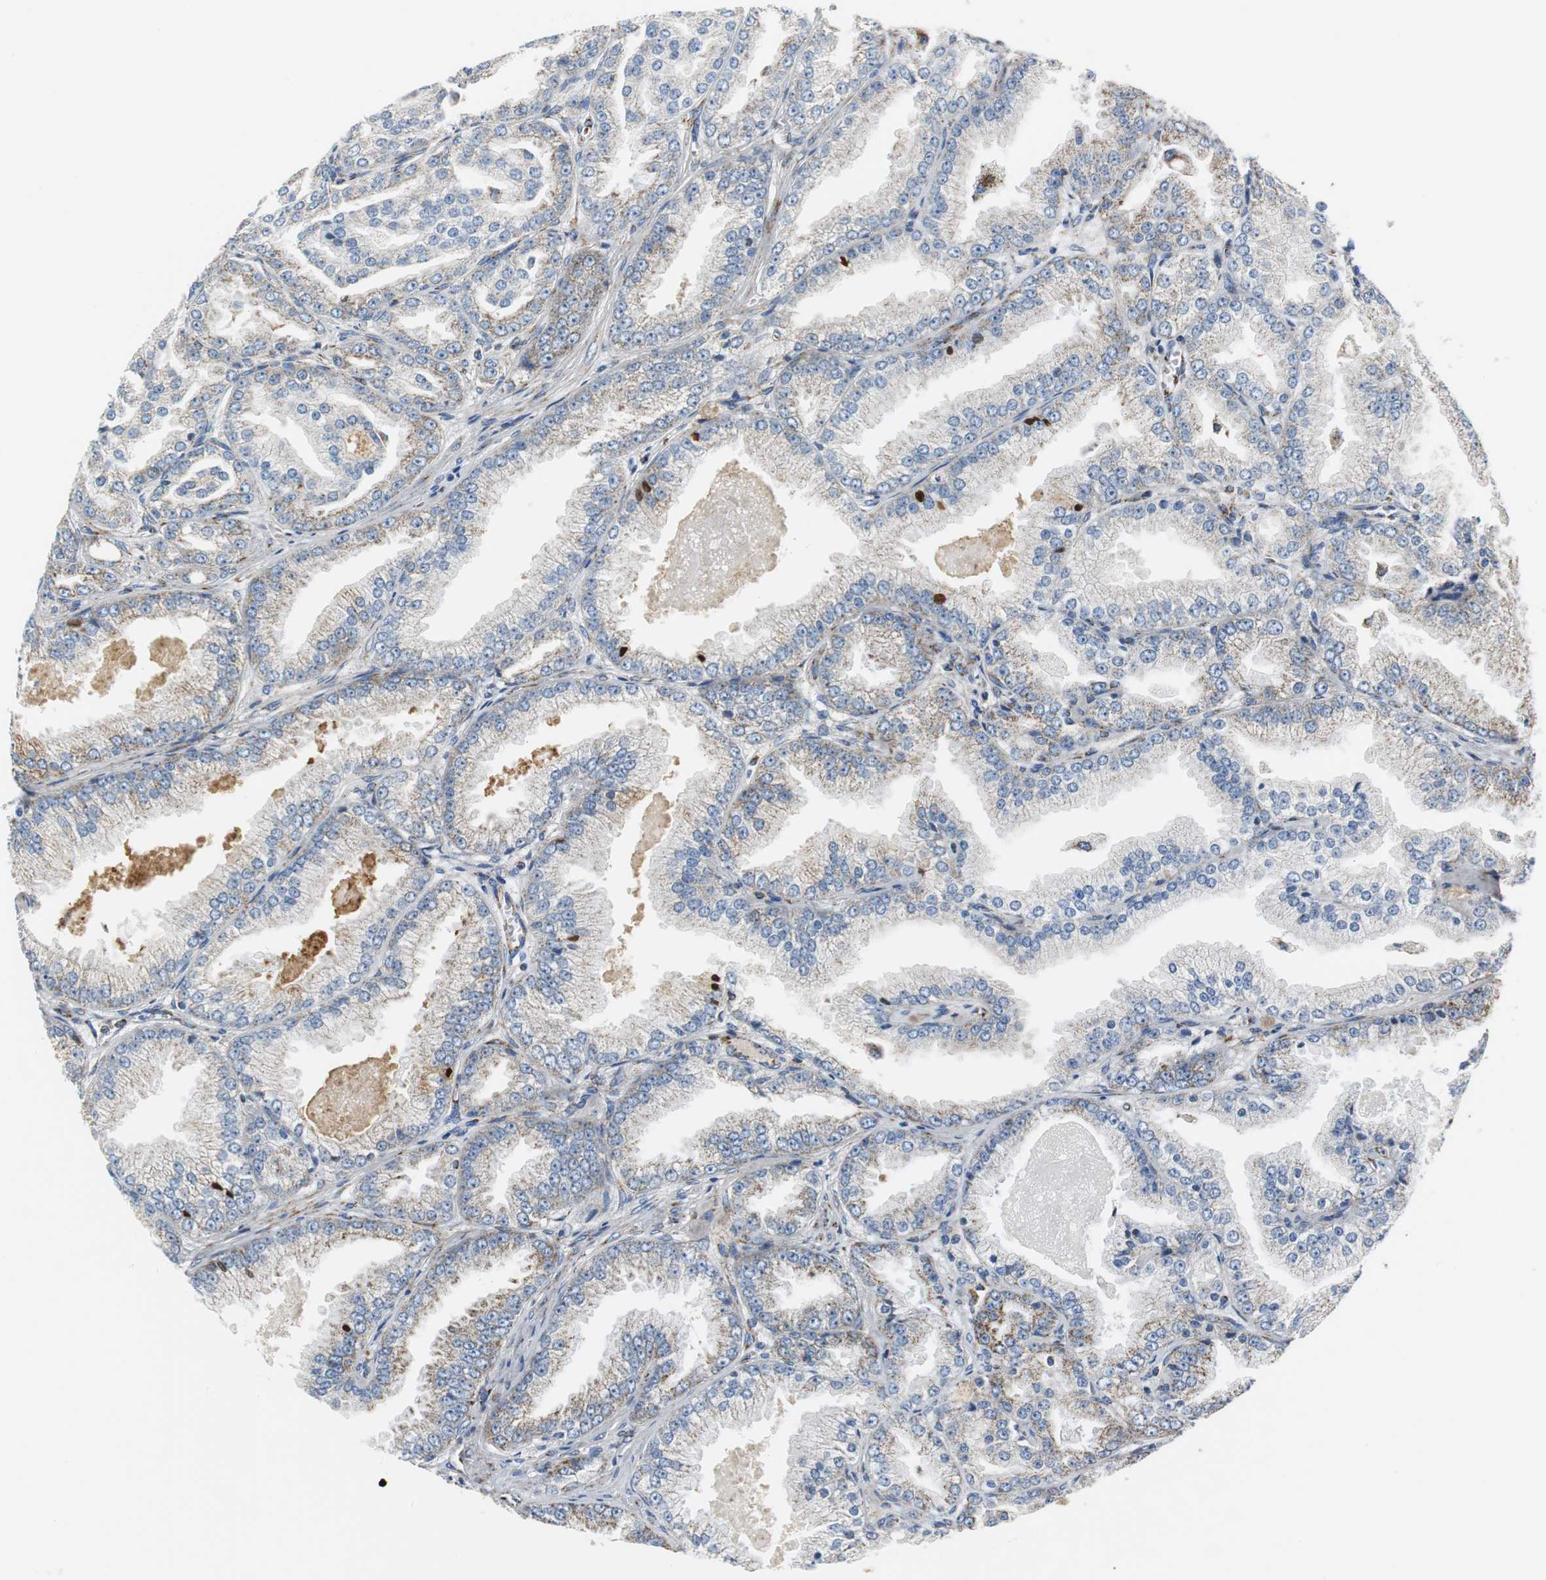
{"staining": {"intensity": "moderate", "quantity": "<25%", "location": "cytoplasmic/membranous"}, "tissue": "prostate cancer", "cell_type": "Tumor cells", "image_type": "cancer", "snomed": [{"axis": "morphology", "description": "Adenocarcinoma, High grade"}, {"axis": "topography", "description": "Prostate"}], "caption": "High-grade adenocarcinoma (prostate) tissue displays moderate cytoplasmic/membranous staining in approximately <25% of tumor cells", "gene": "C1QTNF7", "patient": {"sex": "male", "age": 61}}